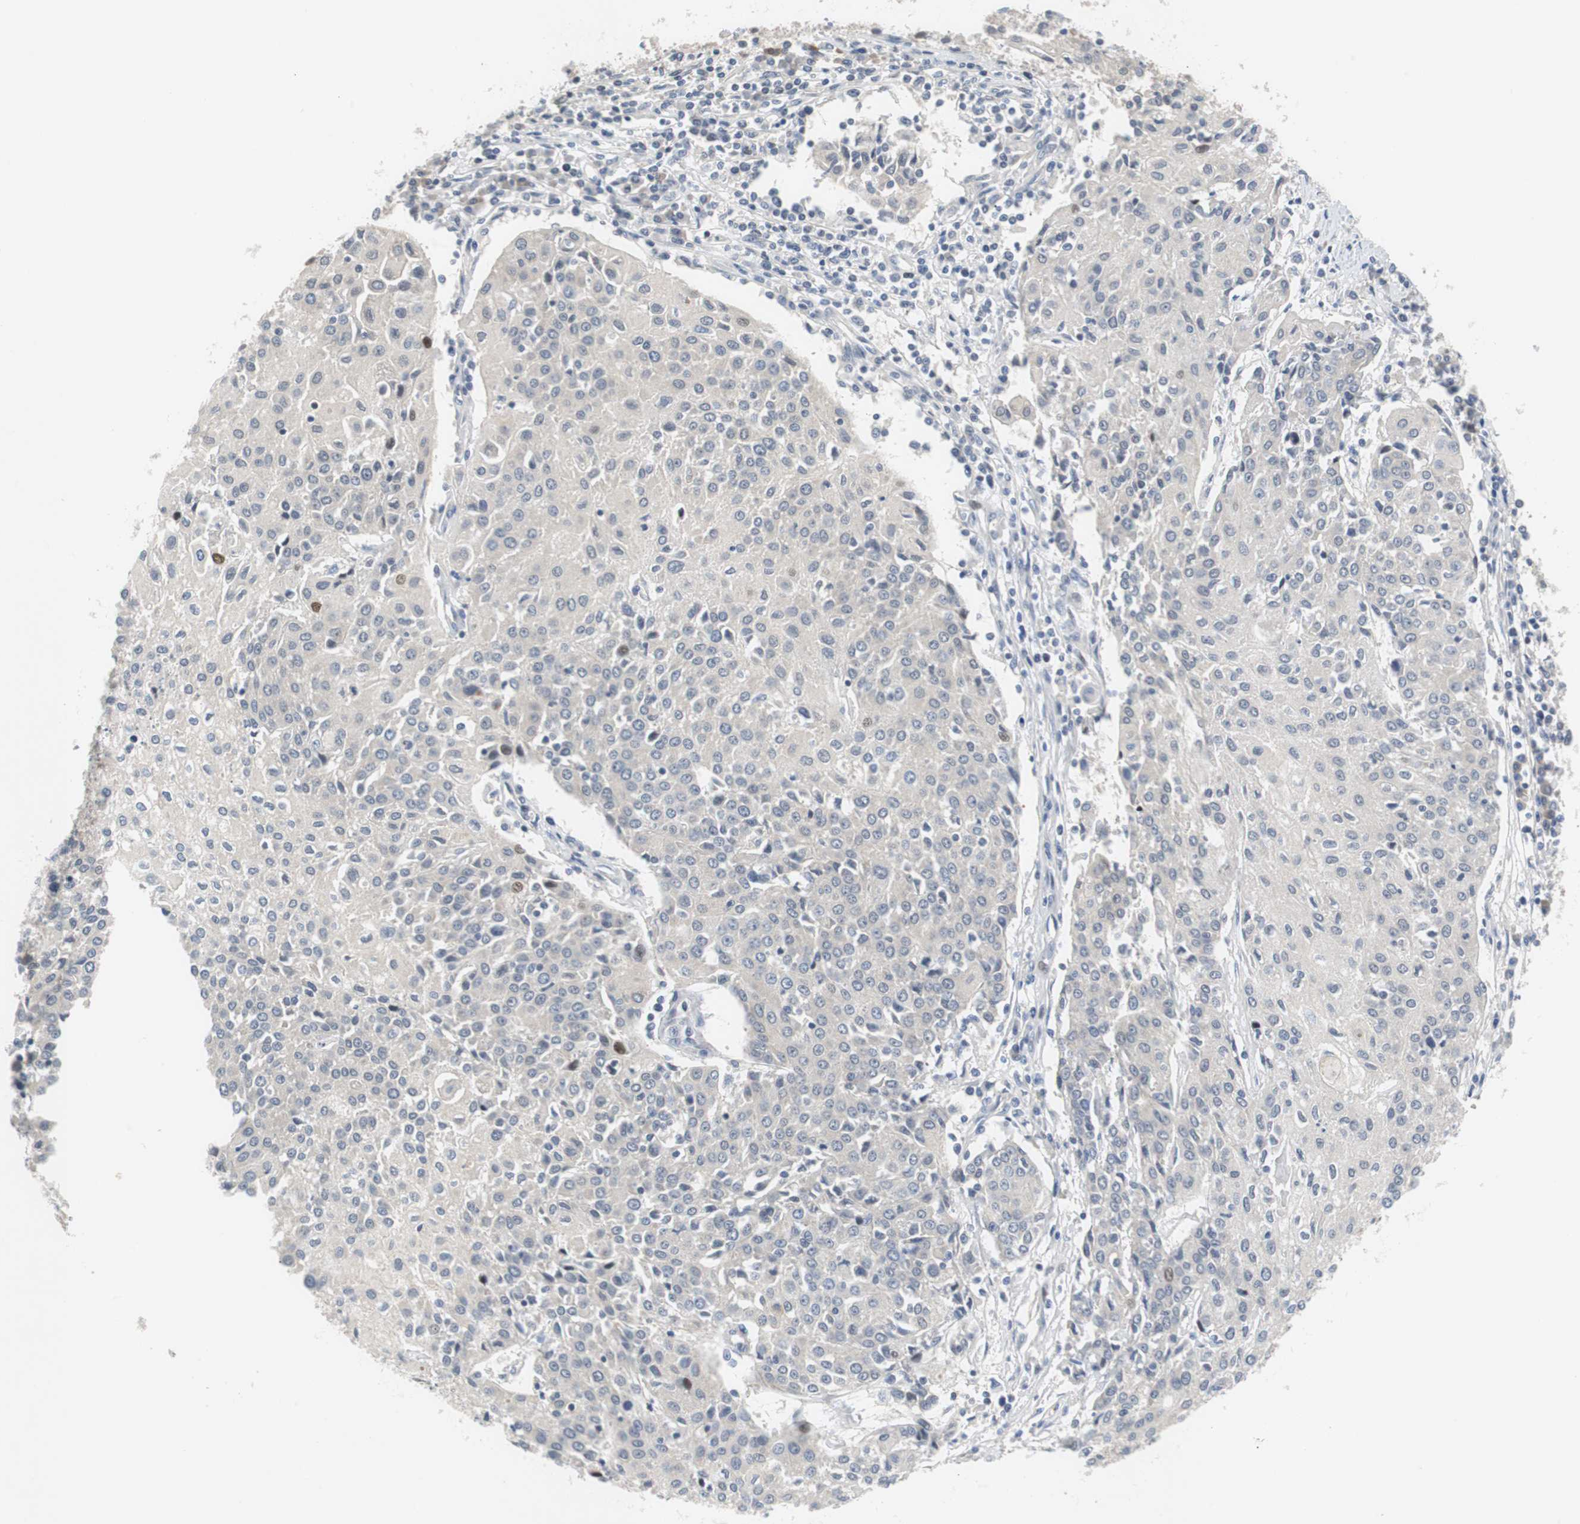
{"staining": {"intensity": "negative", "quantity": "none", "location": "none"}, "tissue": "urothelial cancer", "cell_type": "Tumor cells", "image_type": "cancer", "snomed": [{"axis": "morphology", "description": "Urothelial carcinoma, High grade"}, {"axis": "topography", "description": "Urinary bladder"}], "caption": "A high-resolution photomicrograph shows immunohistochemistry (IHC) staining of urothelial cancer, which displays no significant staining in tumor cells.", "gene": "MAP2K4", "patient": {"sex": "female", "age": 85}}